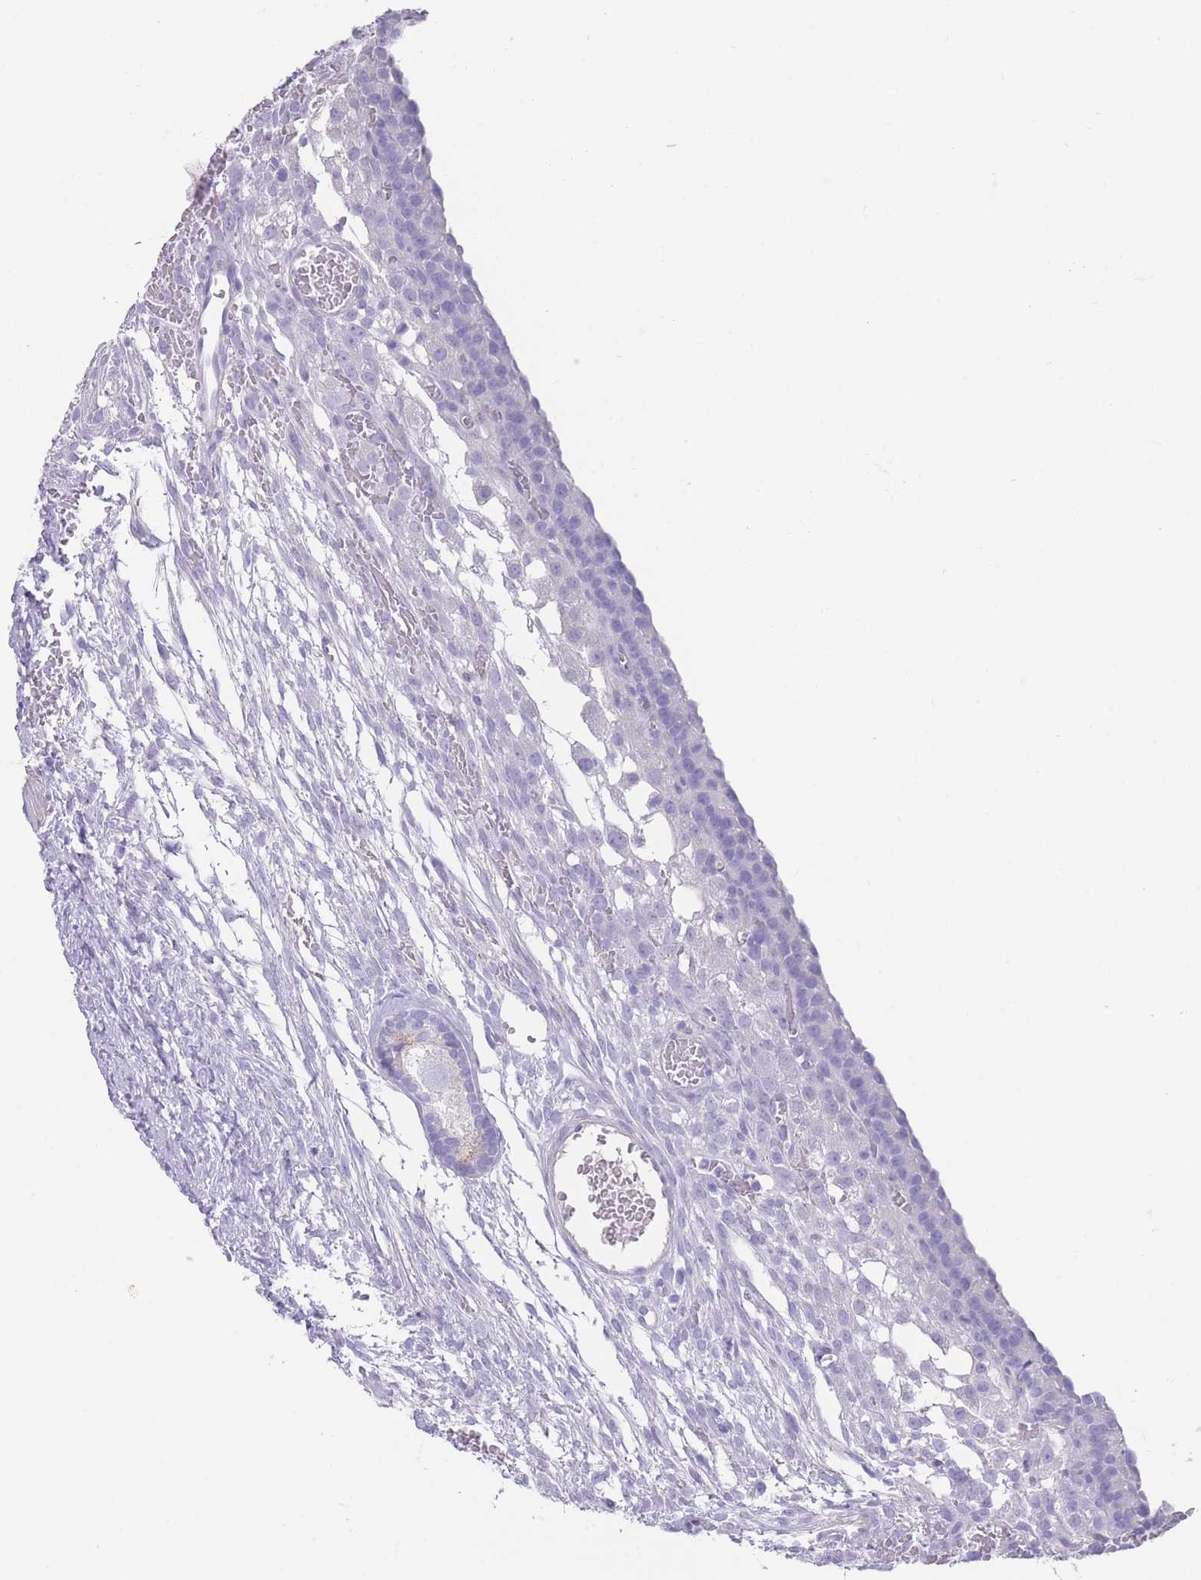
{"staining": {"intensity": "negative", "quantity": "none", "location": "none"}, "tissue": "ovary", "cell_type": "Follicle cells", "image_type": "normal", "snomed": [{"axis": "morphology", "description": "Normal tissue, NOS"}, {"axis": "topography", "description": "Ovary"}], "caption": "DAB (3,3'-diaminobenzidine) immunohistochemical staining of normal ovary demonstrates no significant expression in follicle cells. (DAB (3,3'-diaminobenzidine) immunohistochemistry, high magnification).", "gene": "RHBG", "patient": {"sex": "female", "age": 39}}